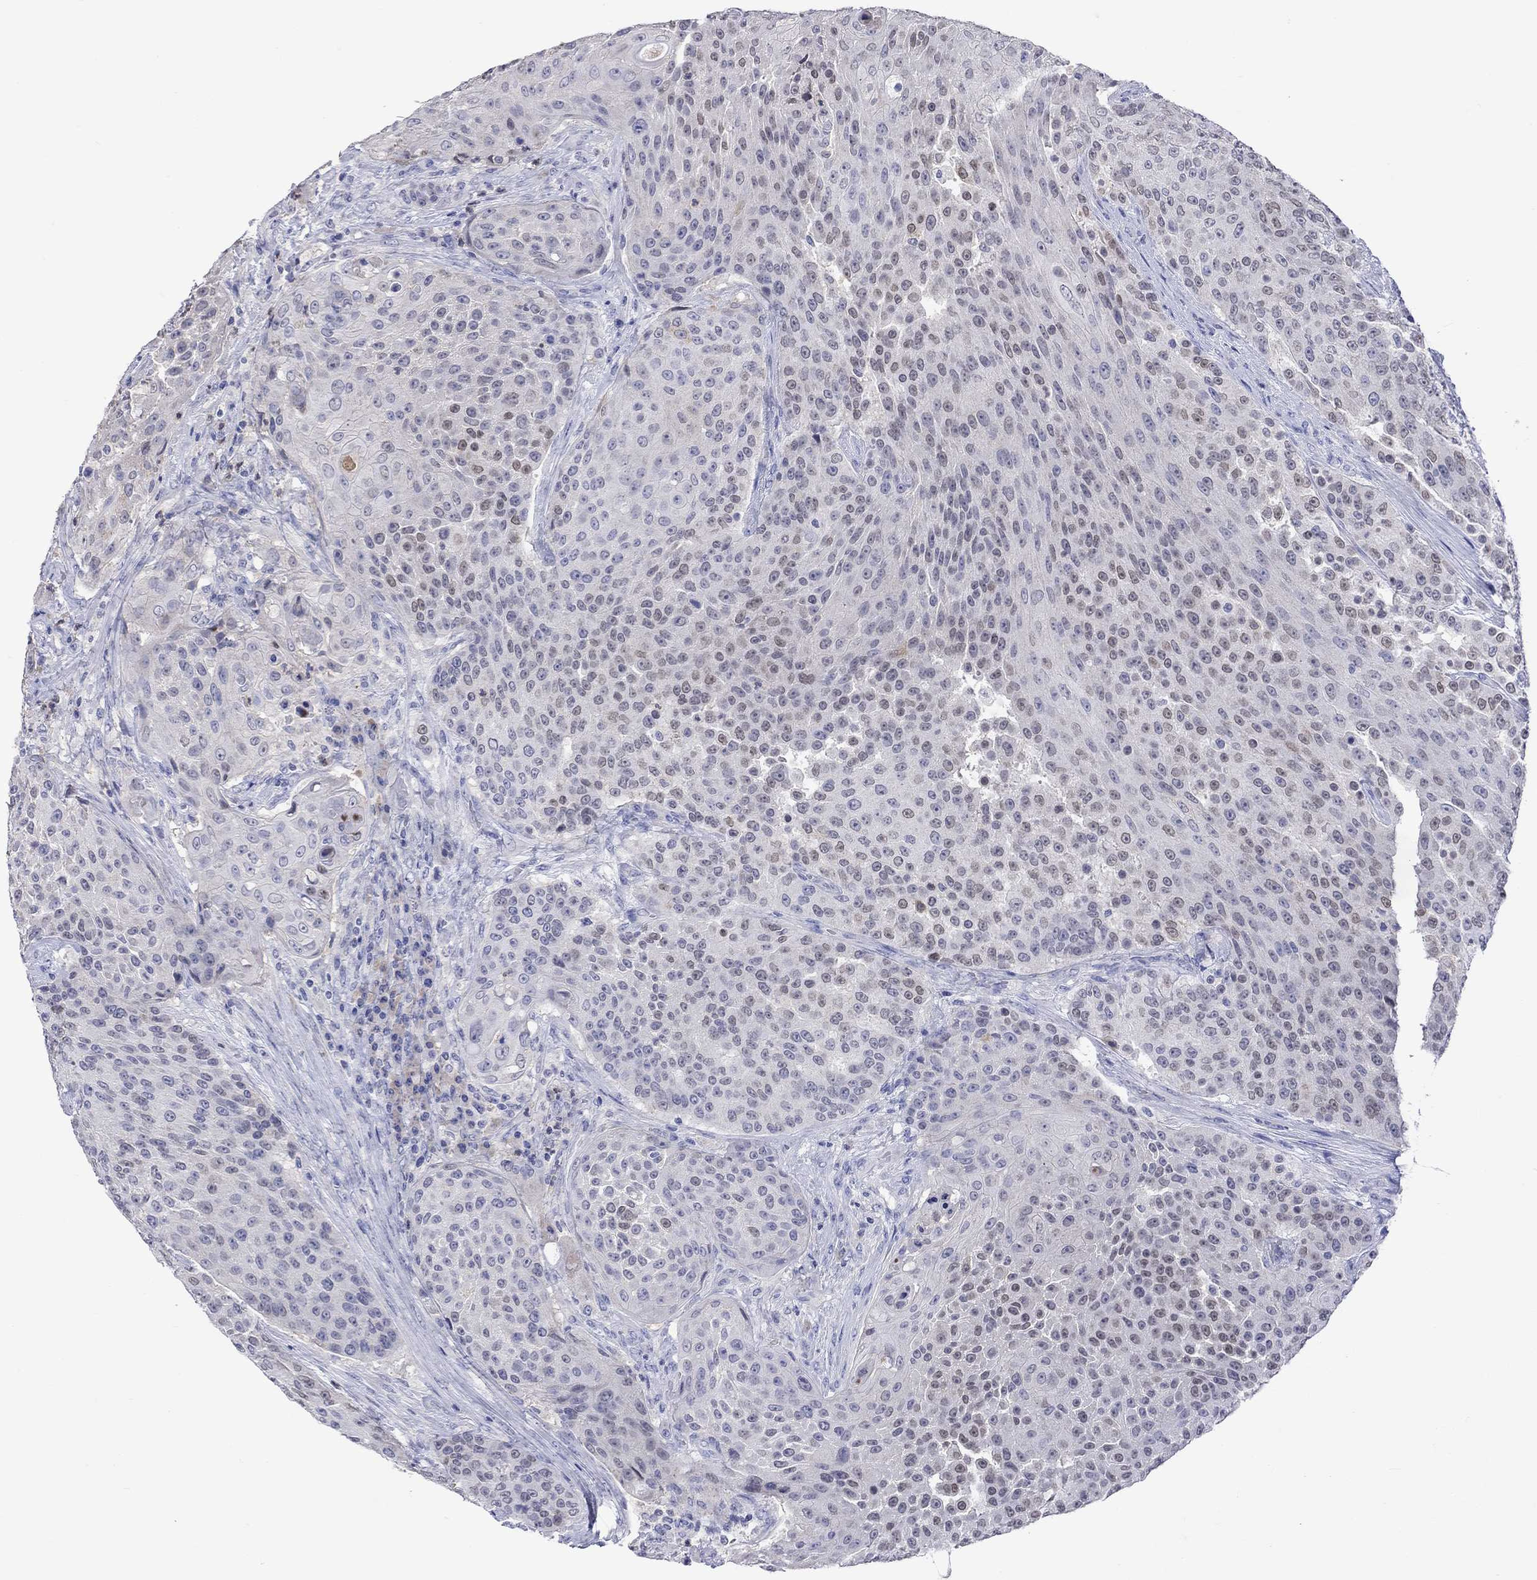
{"staining": {"intensity": "weak", "quantity": "<25%", "location": "nuclear"}, "tissue": "urothelial cancer", "cell_type": "Tumor cells", "image_type": "cancer", "snomed": [{"axis": "morphology", "description": "Urothelial carcinoma, High grade"}, {"axis": "topography", "description": "Urinary bladder"}], "caption": "Protein analysis of high-grade urothelial carcinoma demonstrates no significant positivity in tumor cells.", "gene": "LRFN4", "patient": {"sex": "female", "age": 63}}